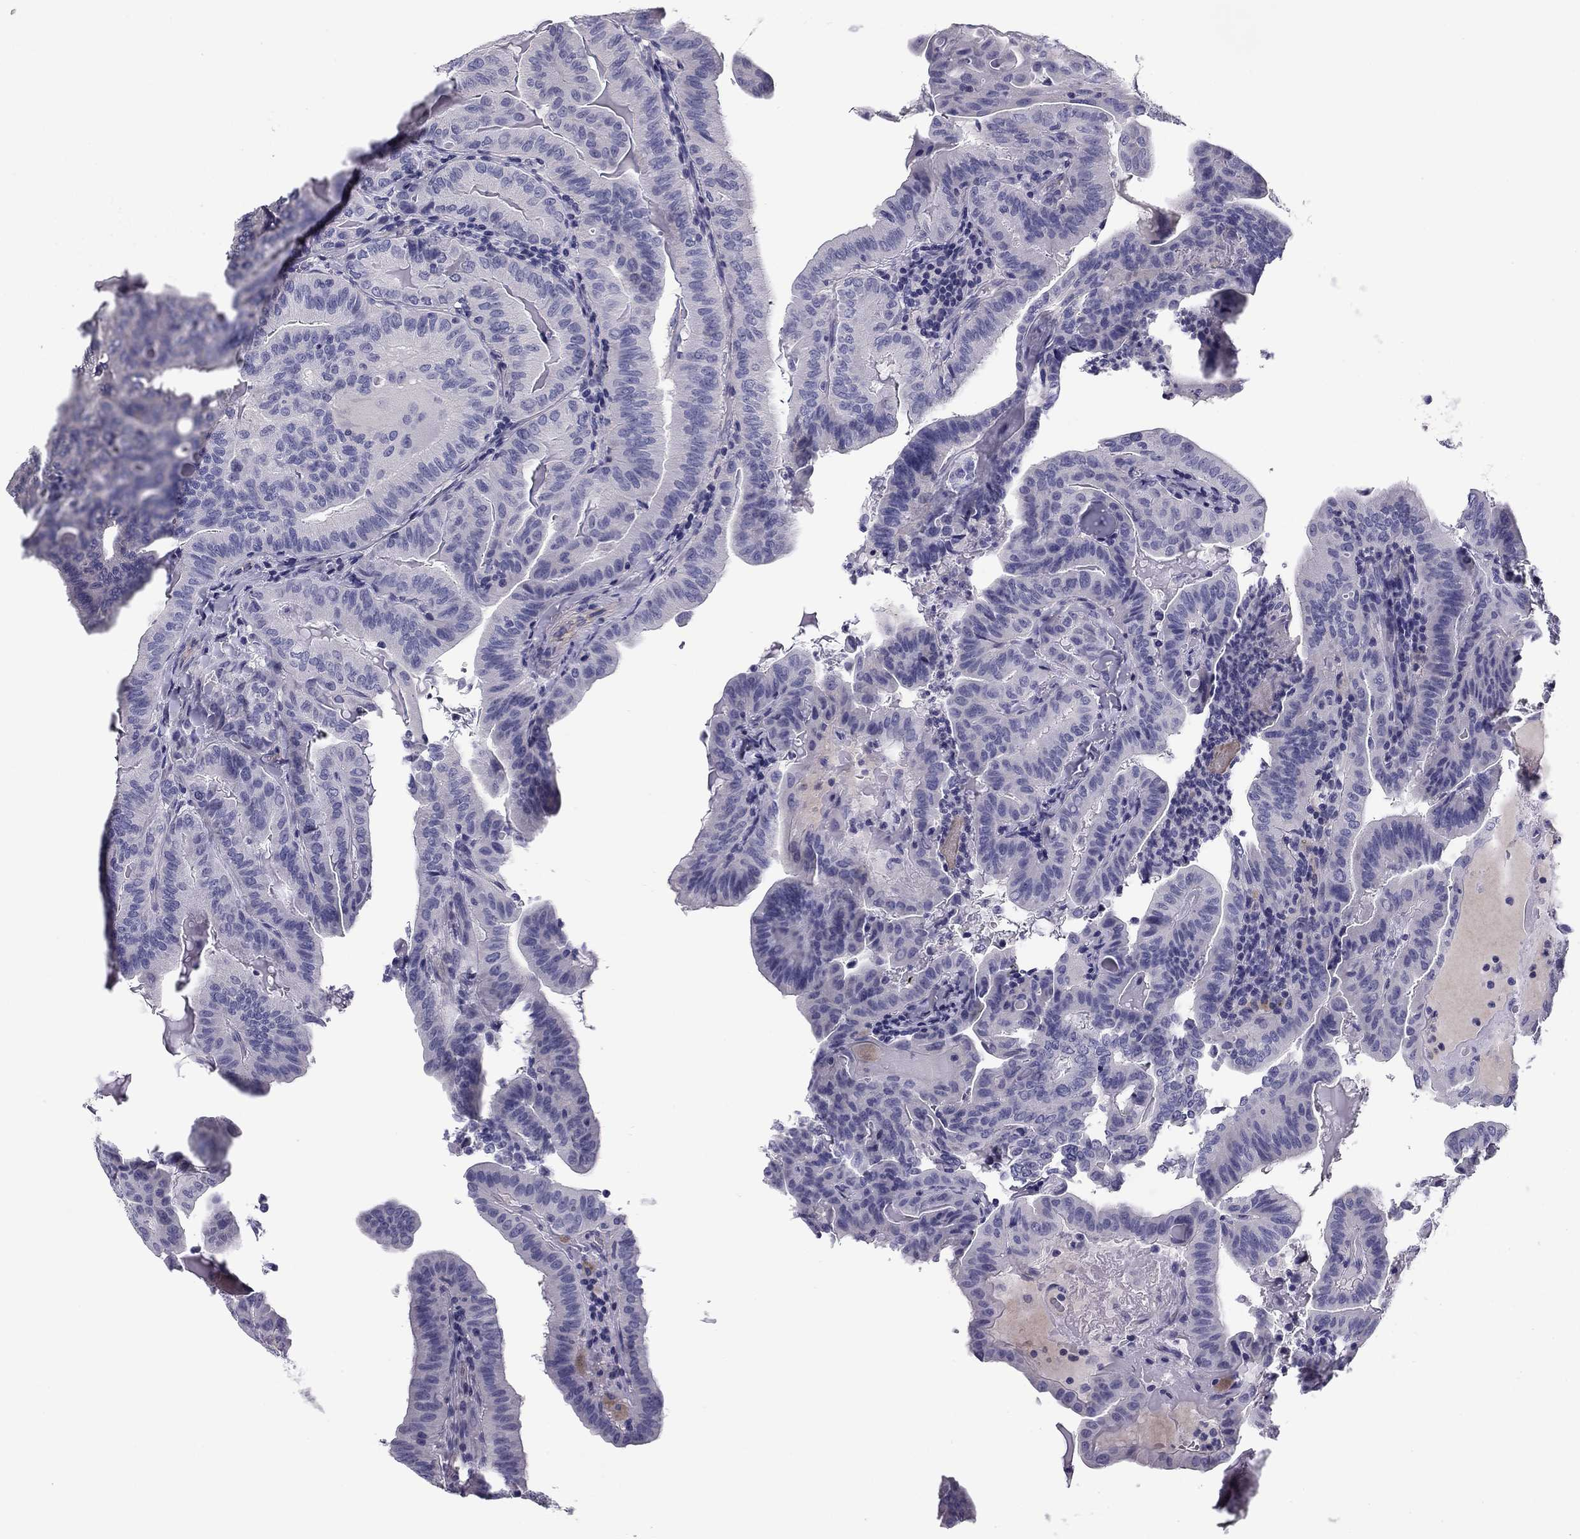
{"staining": {"intensity": "negative", "quantity": "none", "location": "none"}, "tissue": "thyroid cancer", "cell_type": "Tumor cells", "image_type": "cancer", "snomed": [{"axis": "morphology", "description": "Papillary adenocarcinoma, NOS"}, {"axis": "topography", "description": "Thyroid gland"}], "caption": "High power microscopy image of an immunohistochemistry (IHC) histopathology image of papillary adenocarcinoma (thyroid), revealing no significant positivity in tumor cells.", "gene": "FLNC", "patient": {"sex": "female", "age": 68}}